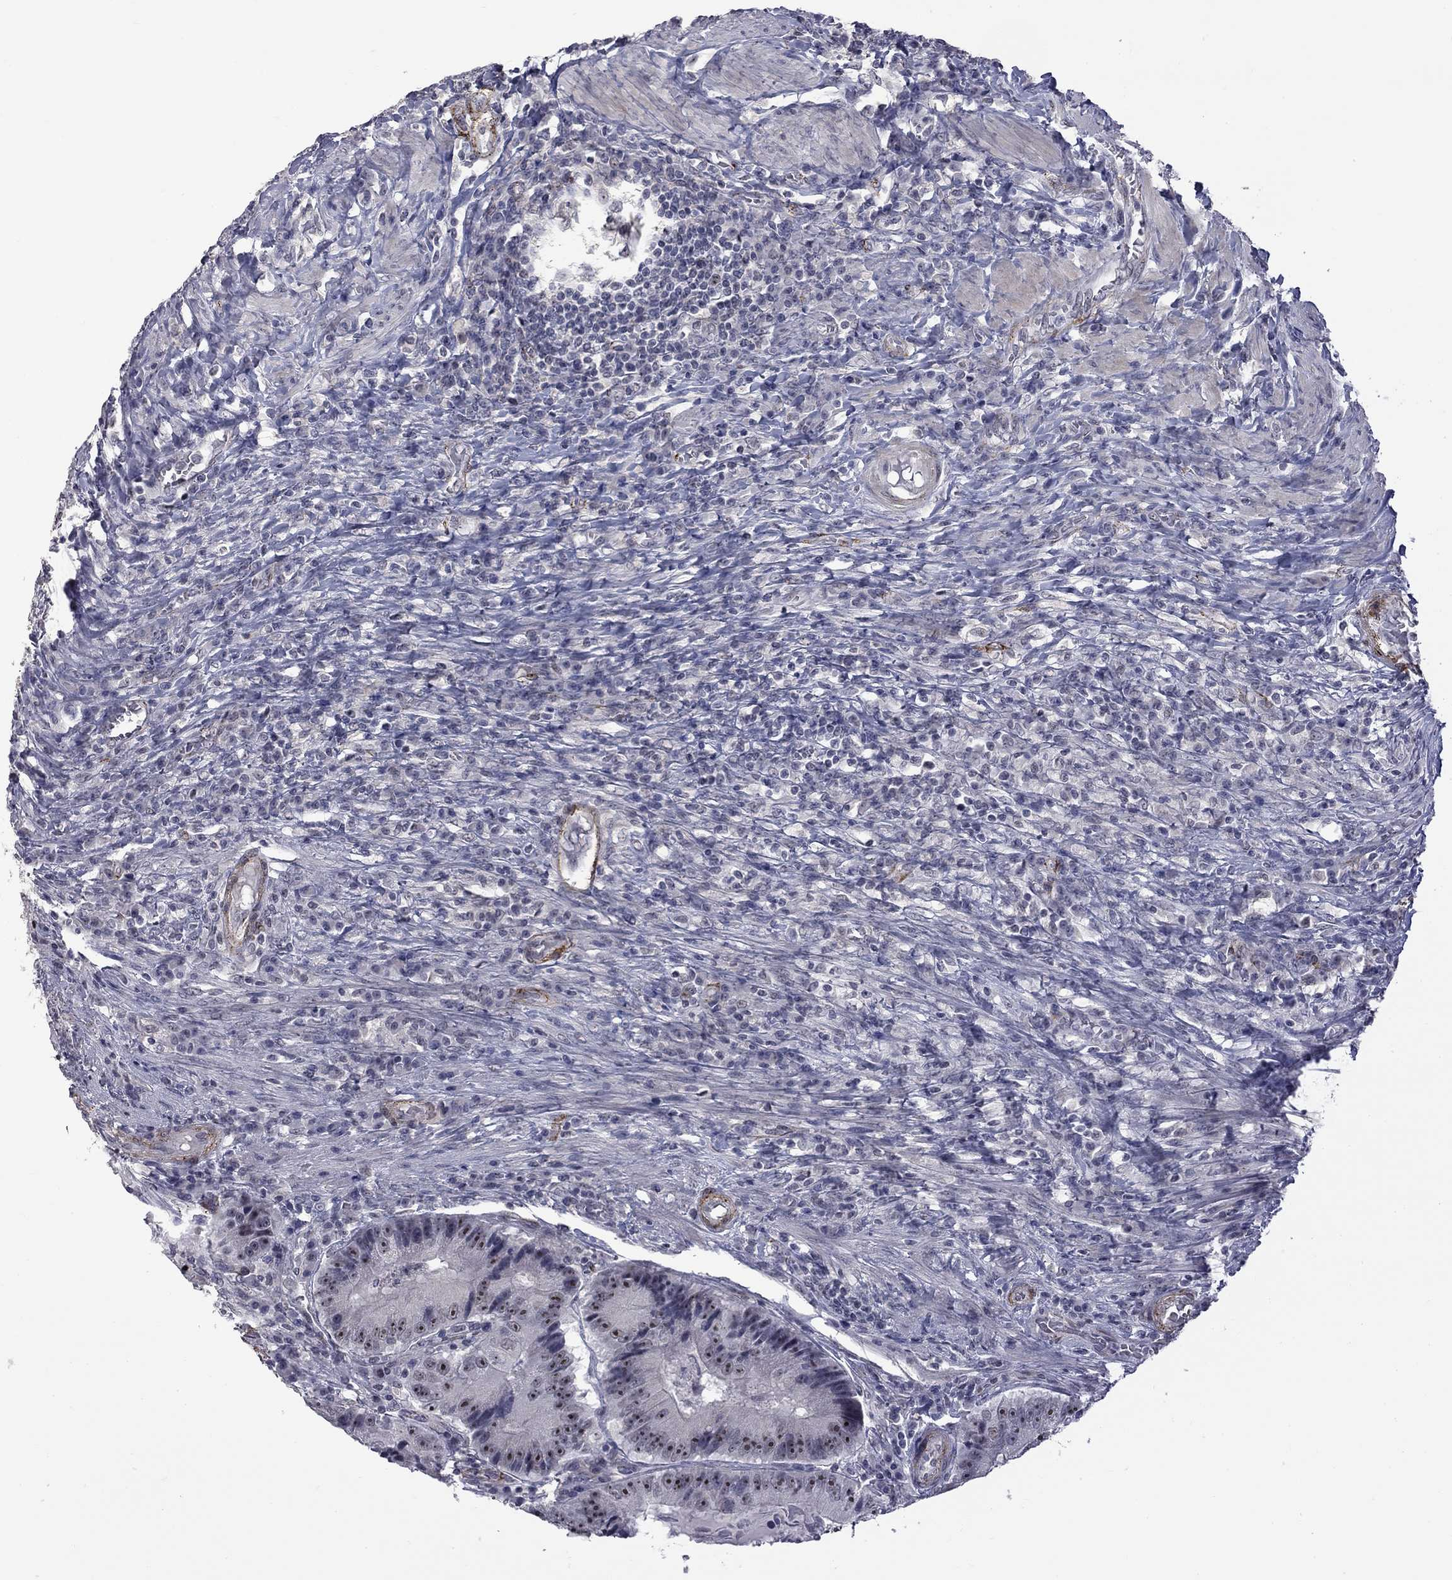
{"staining": {"intensity": "strong", "quantity": ">75%", "location": "nuclear"}, "tissue": "colorectal cancer", "cell_type": "Tumor cells", "image_type": "cancer", "snomed": [{"axis": "morphology", "description": "Adenocarcinoma, NOS"}, {"axis": "topography", "description": "Colon"}], "caption": "Protein expression analysis of human adenocarcinoma (colorectal) reveals strong nuclear positivity in about >75% of tumor cells. The protein is stained brown, and the nuclei are stained in blue (DAB (3,3'-diaminobenzidine) IHC with brightfield microscopy, high magnification).", "gene": "GSG1L", "patient": {"sex": "female", "age": 86}}